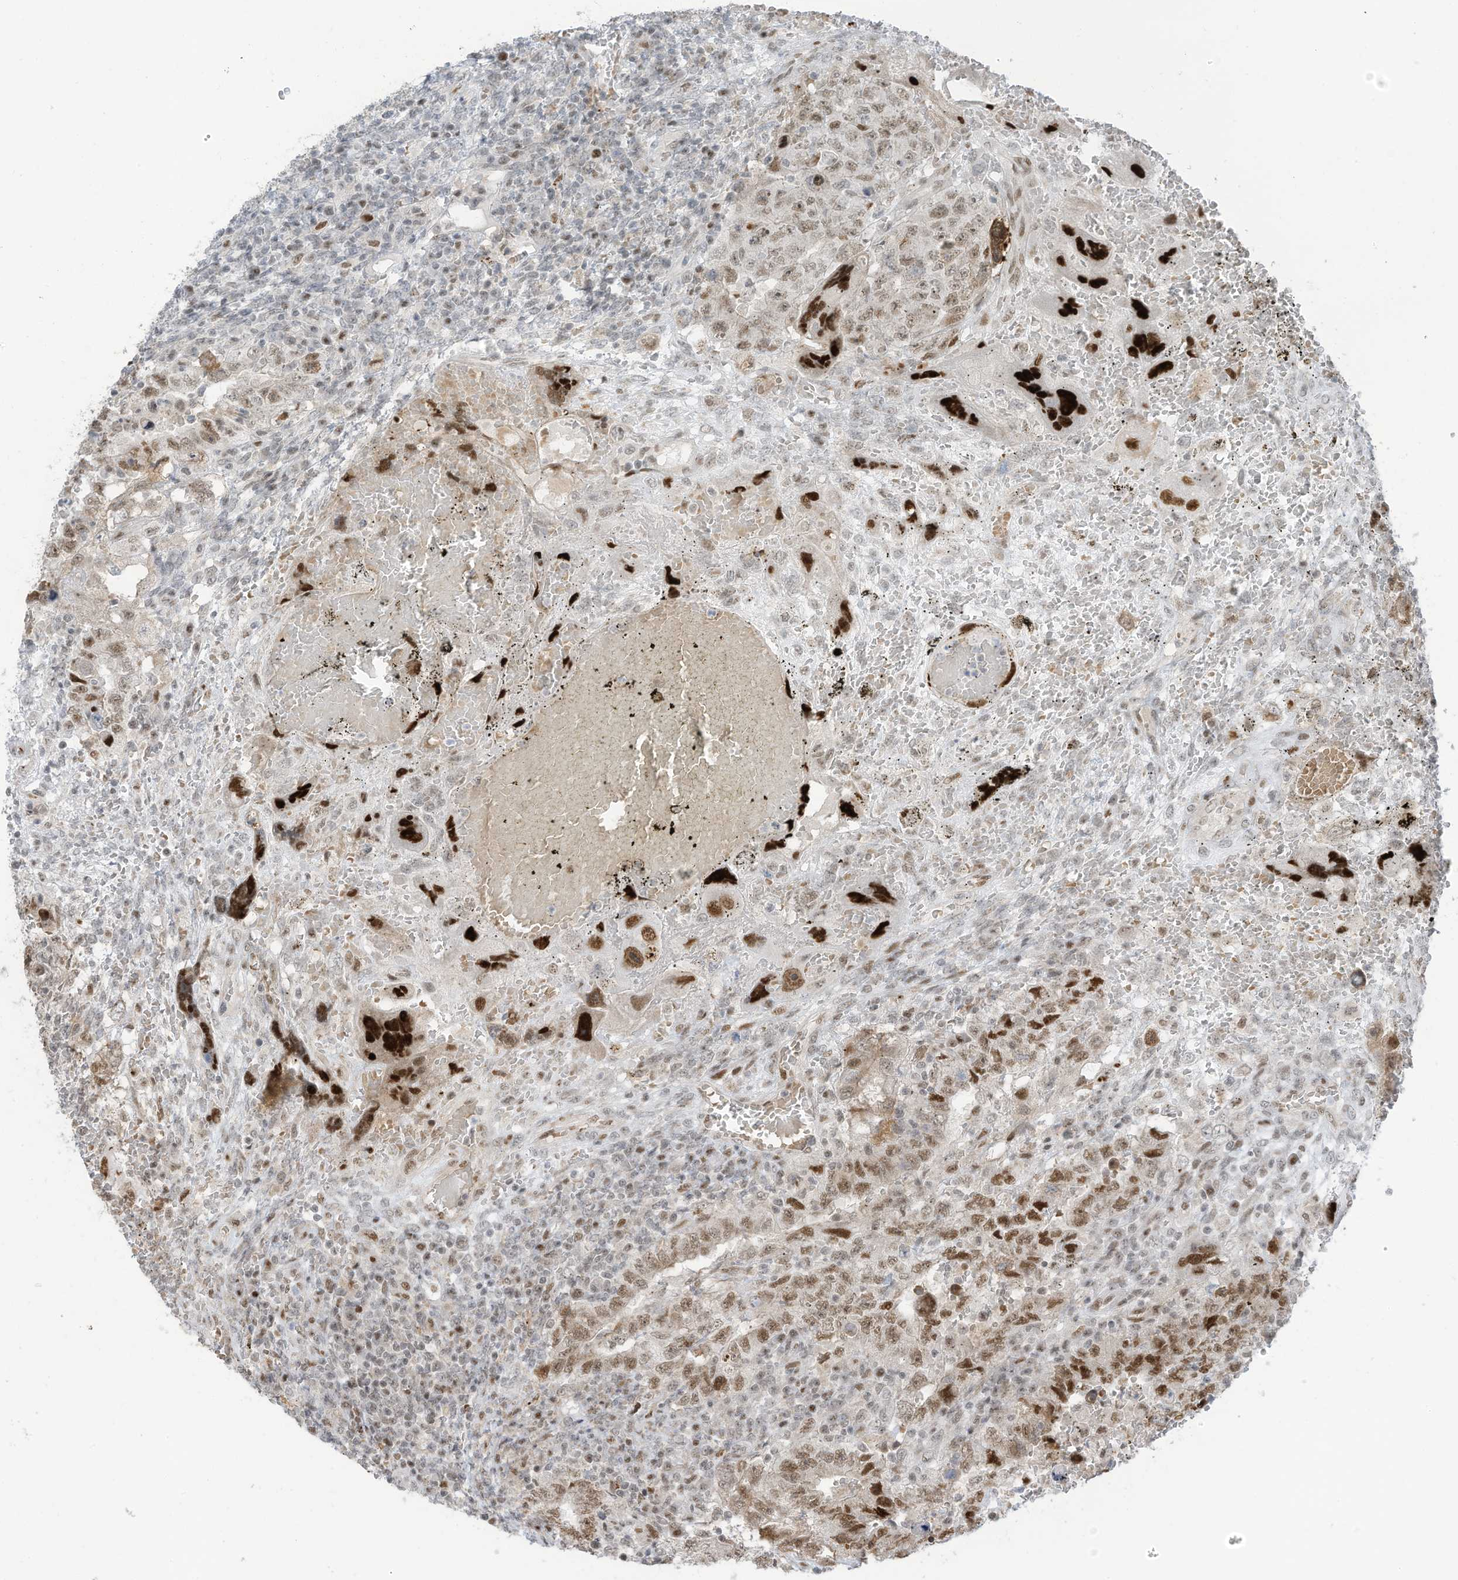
{"staining": {"intensity": "strong", "quantity": "25%-75%", "location": "nuclear"}, "tissue": "testis cancer", "cell_type": "Tumor cells", "image_type": "cancer", "snomed": [{"axis": "morphology", "description": "Carcinoma, Embryonal, NOS"}, {"axis": "topography", "description": "Testis"}], "caption": "Immunohistochemistry (DAB (3,3'-diaminobenzidine)) staining of testis embryonal carcinoma exhibits strong nuclear protein positivity in approximately 25%-75% of tumor cells.", "gene": "ZCWPW2", "patient": {"sex": "male", "age": 26}}